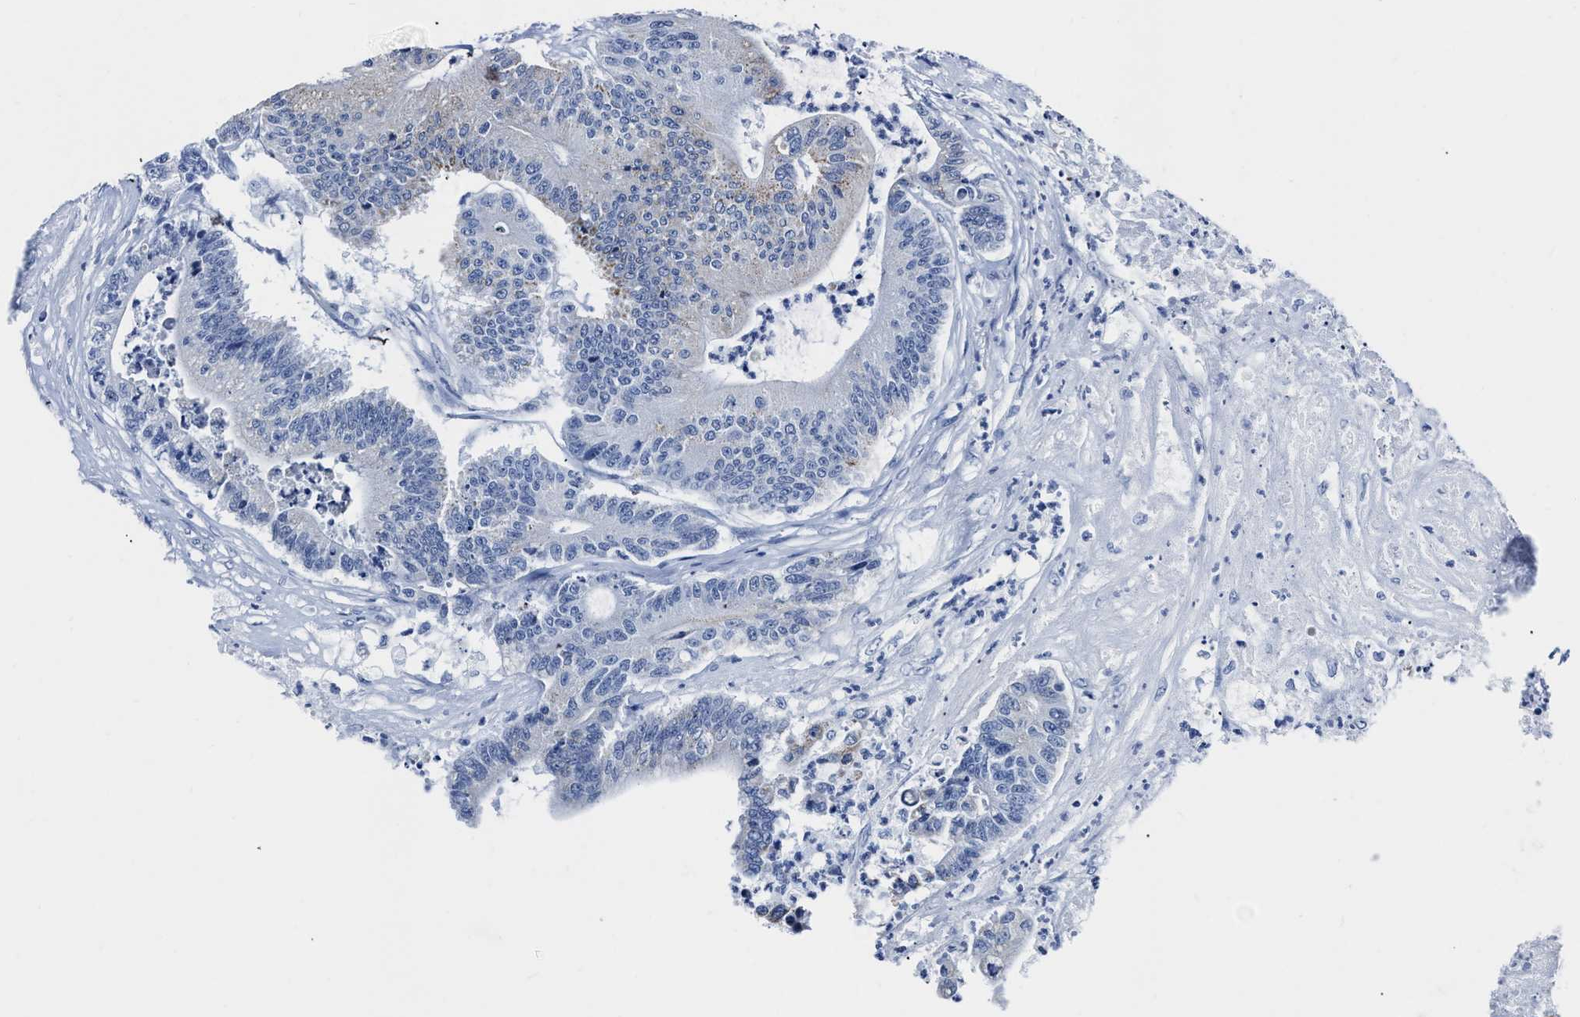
{"staining": {"intensity": "negative", "quantity": "none", "location": "none"}, "tissue": "colorectal cancer", "cell_type": "Tumor cells", "image_type": "cancer", "snomed": [{"axis": "morphology", "description": "Adenocarcinoma, NOS"}, {"axis": "topography", "description": "Colon"}], "caption": "Tumor cells are negative for brown protein staining in colorectal cancer (adenocarcinoma).", "gene": "KCNMB3", "patient": {"sex": "female", "age": 84}}